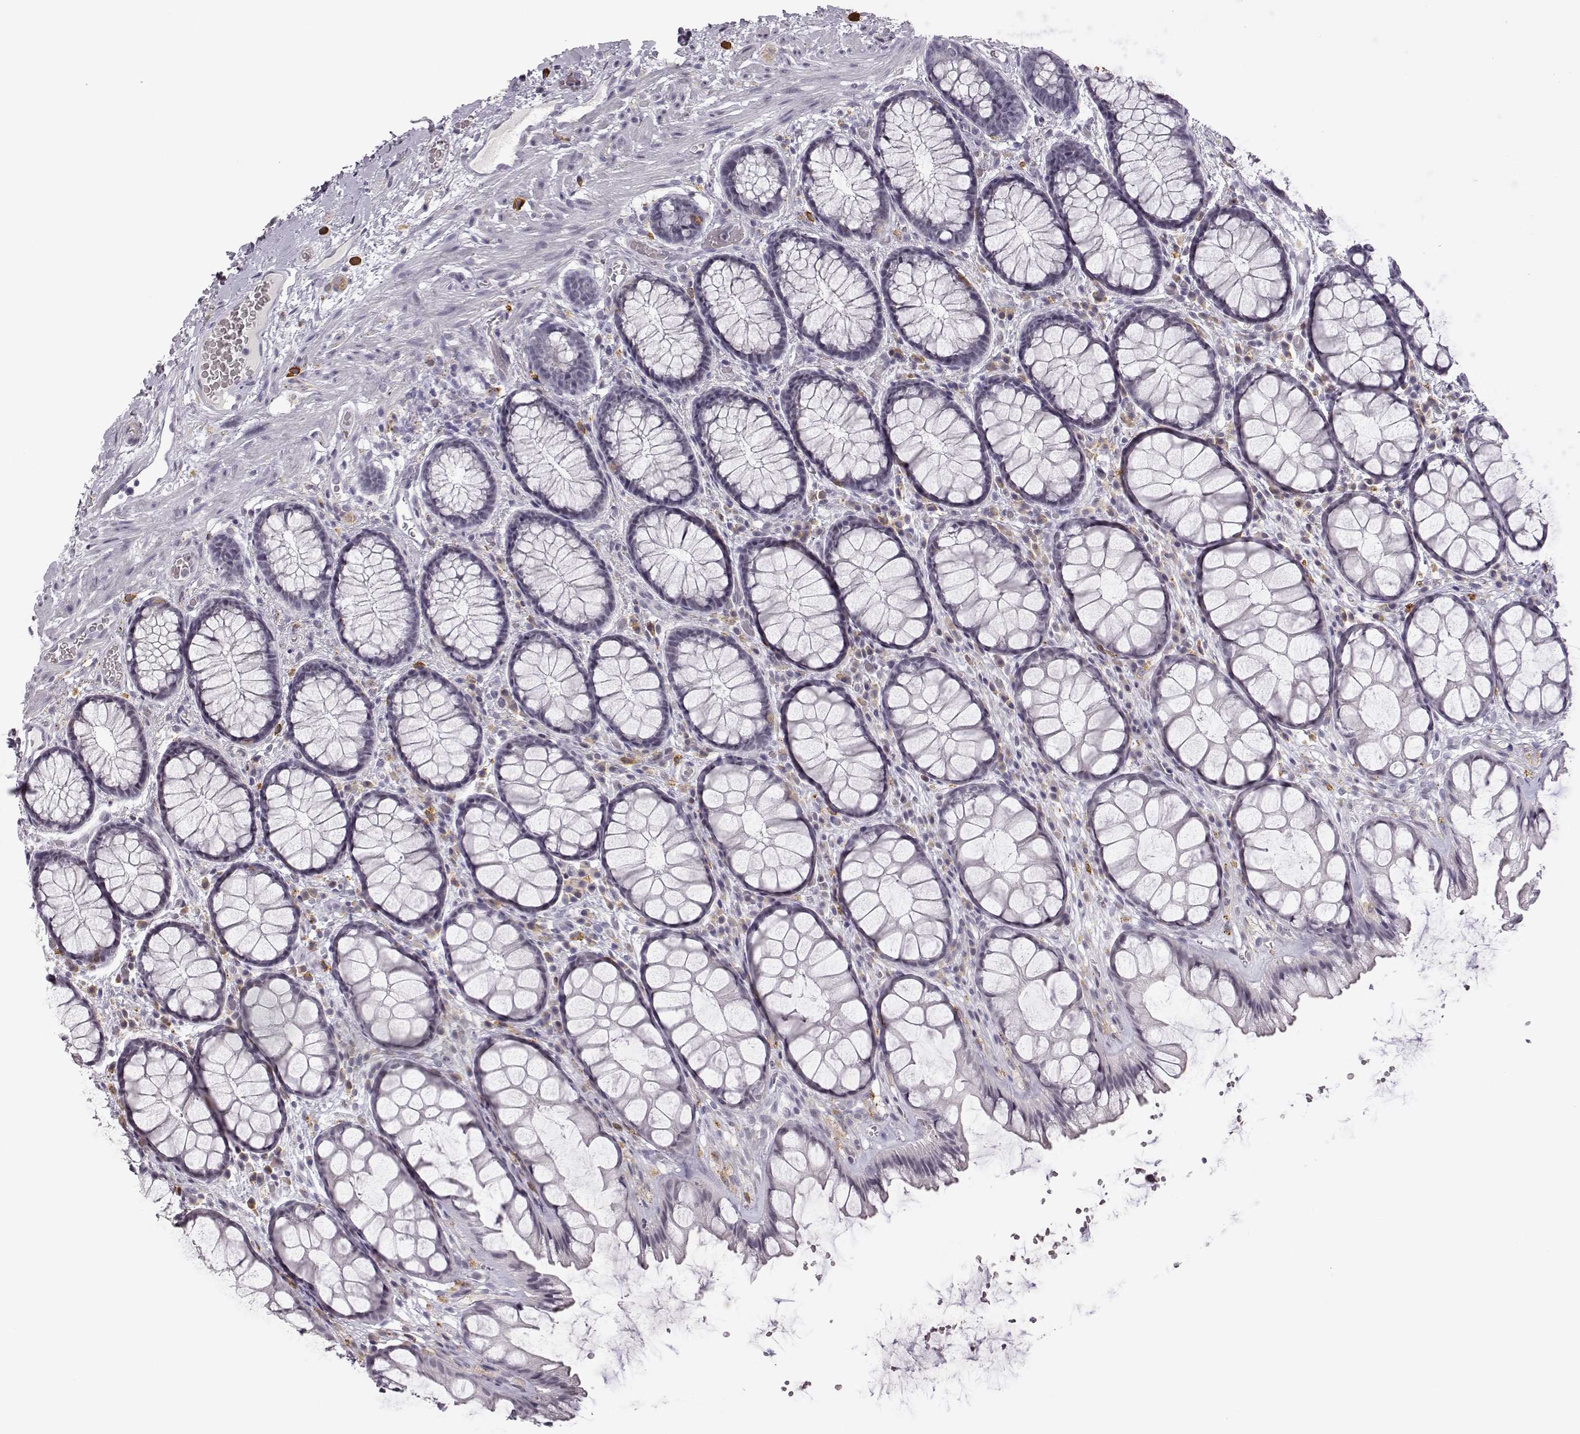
{"staining": {"intensity": "negative", "quantity": "none", "location": "none"}, "tissue": "rectum", "cell_type": "Glandular cells", "image_type": "normal", "snomed": [{"axis": "morphology", "description": "Normal tissue, NOS"}, {"axis": "topography", "description": "Rectum"}], "caption": "Immunohistochemistry photomicrograph of benign human rectum stained for a protein (brown), which shows no staining in glandular cells. (Immunohistochemistry (ihc), brightfield microscopy, high magnification).", "gene": "VGF", "patient": {"sex": "female", "age": 62}}